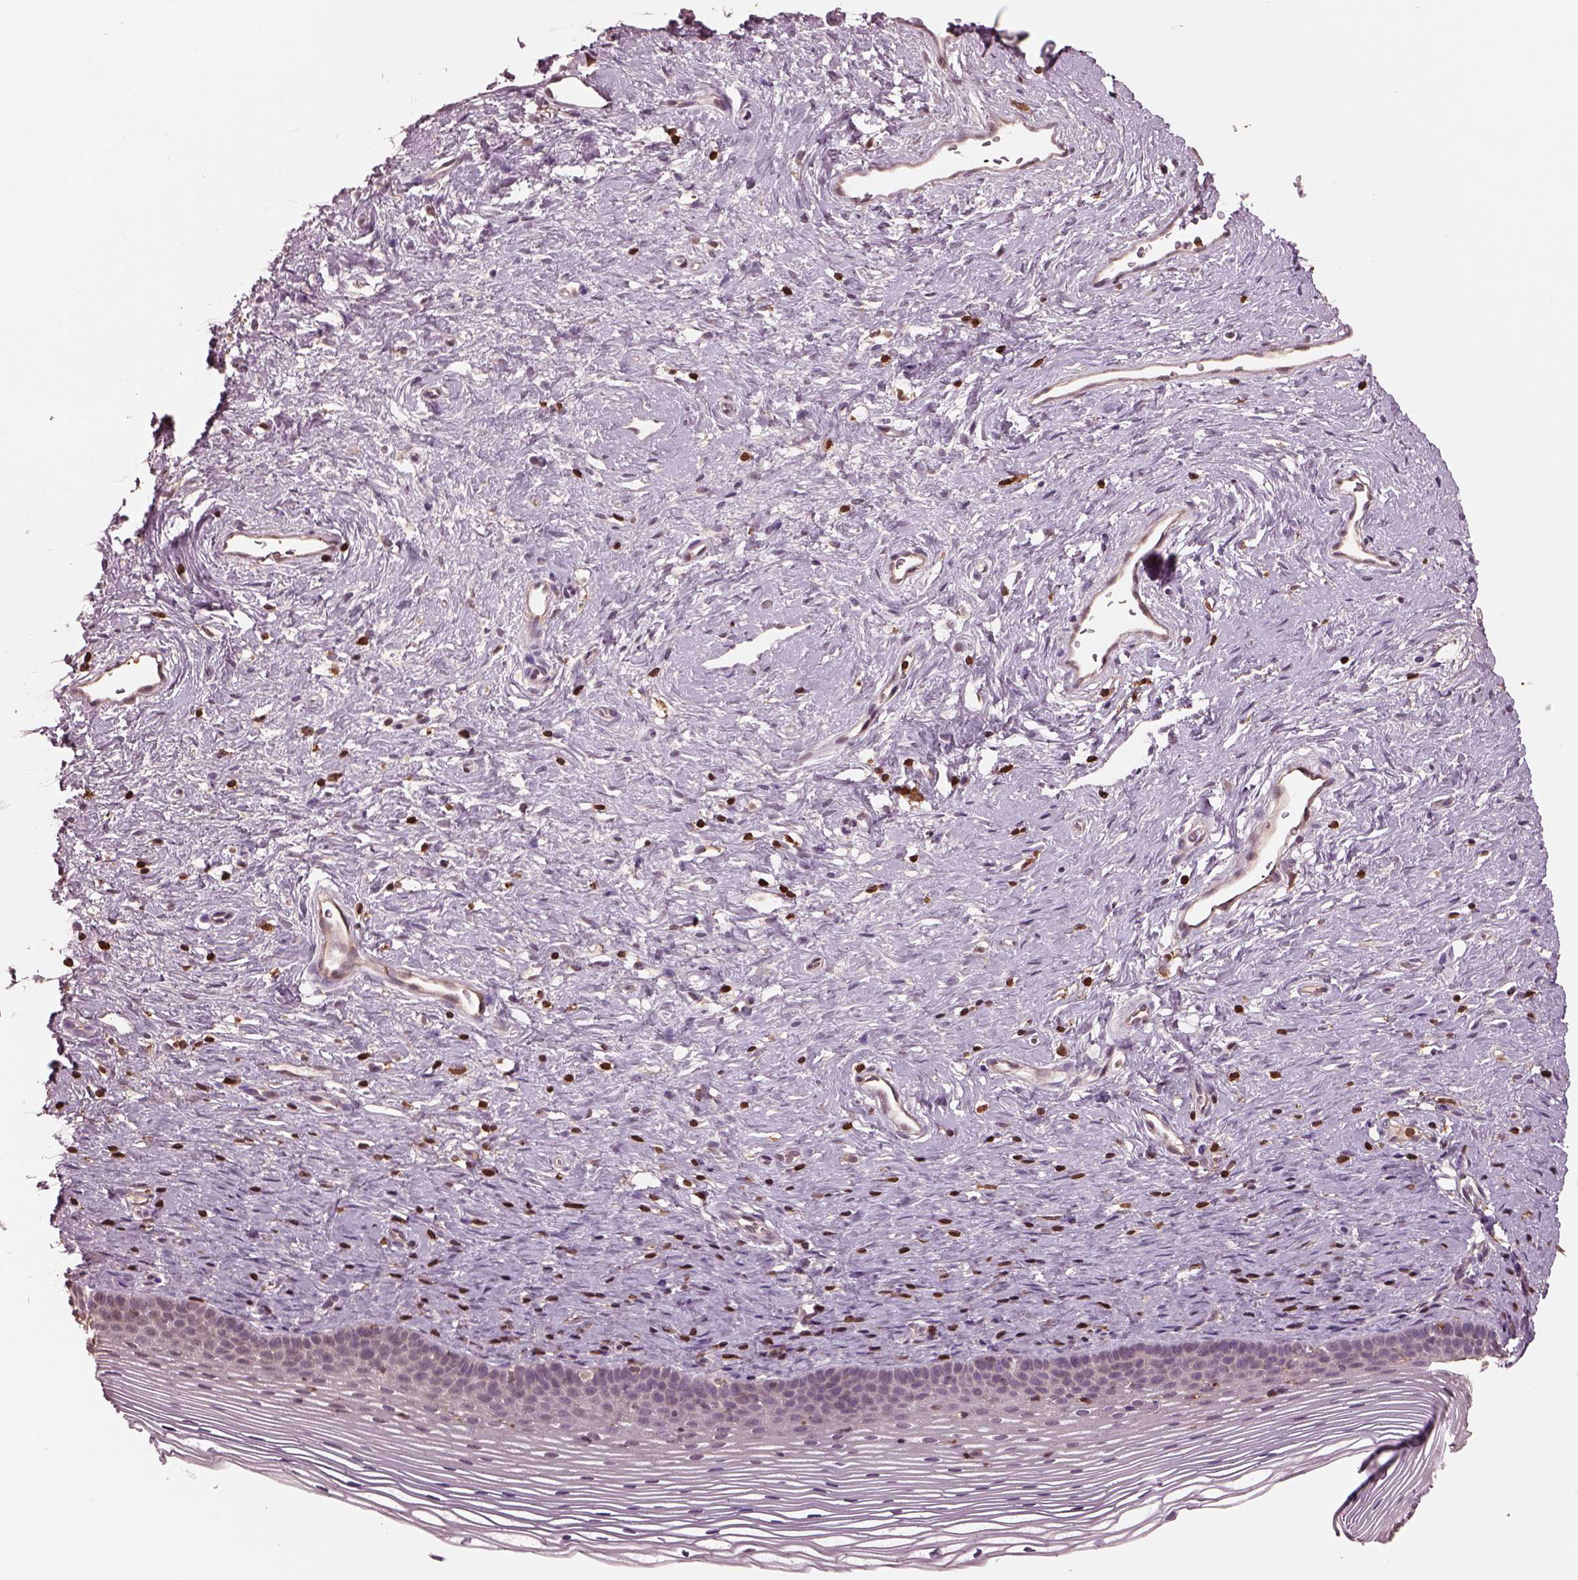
{"staining": {"intensity": "negative", "quantity": "none", "location": "none"}, "tissue": "cervix", "cell_type": "Glandular cells", "image_type": "normal", "snomed": [{"axis": "morphology", "description": "Normal tissue, NOS"}, {"axis": "topography", "description": "Cervix"}], "caption": "High power microscopy micrograph of an IHC image of normal cervix, revealing no significant staining in glandular cells.", "gene": "IL31RA", "patient": {"sex": "female", "age": 39}}